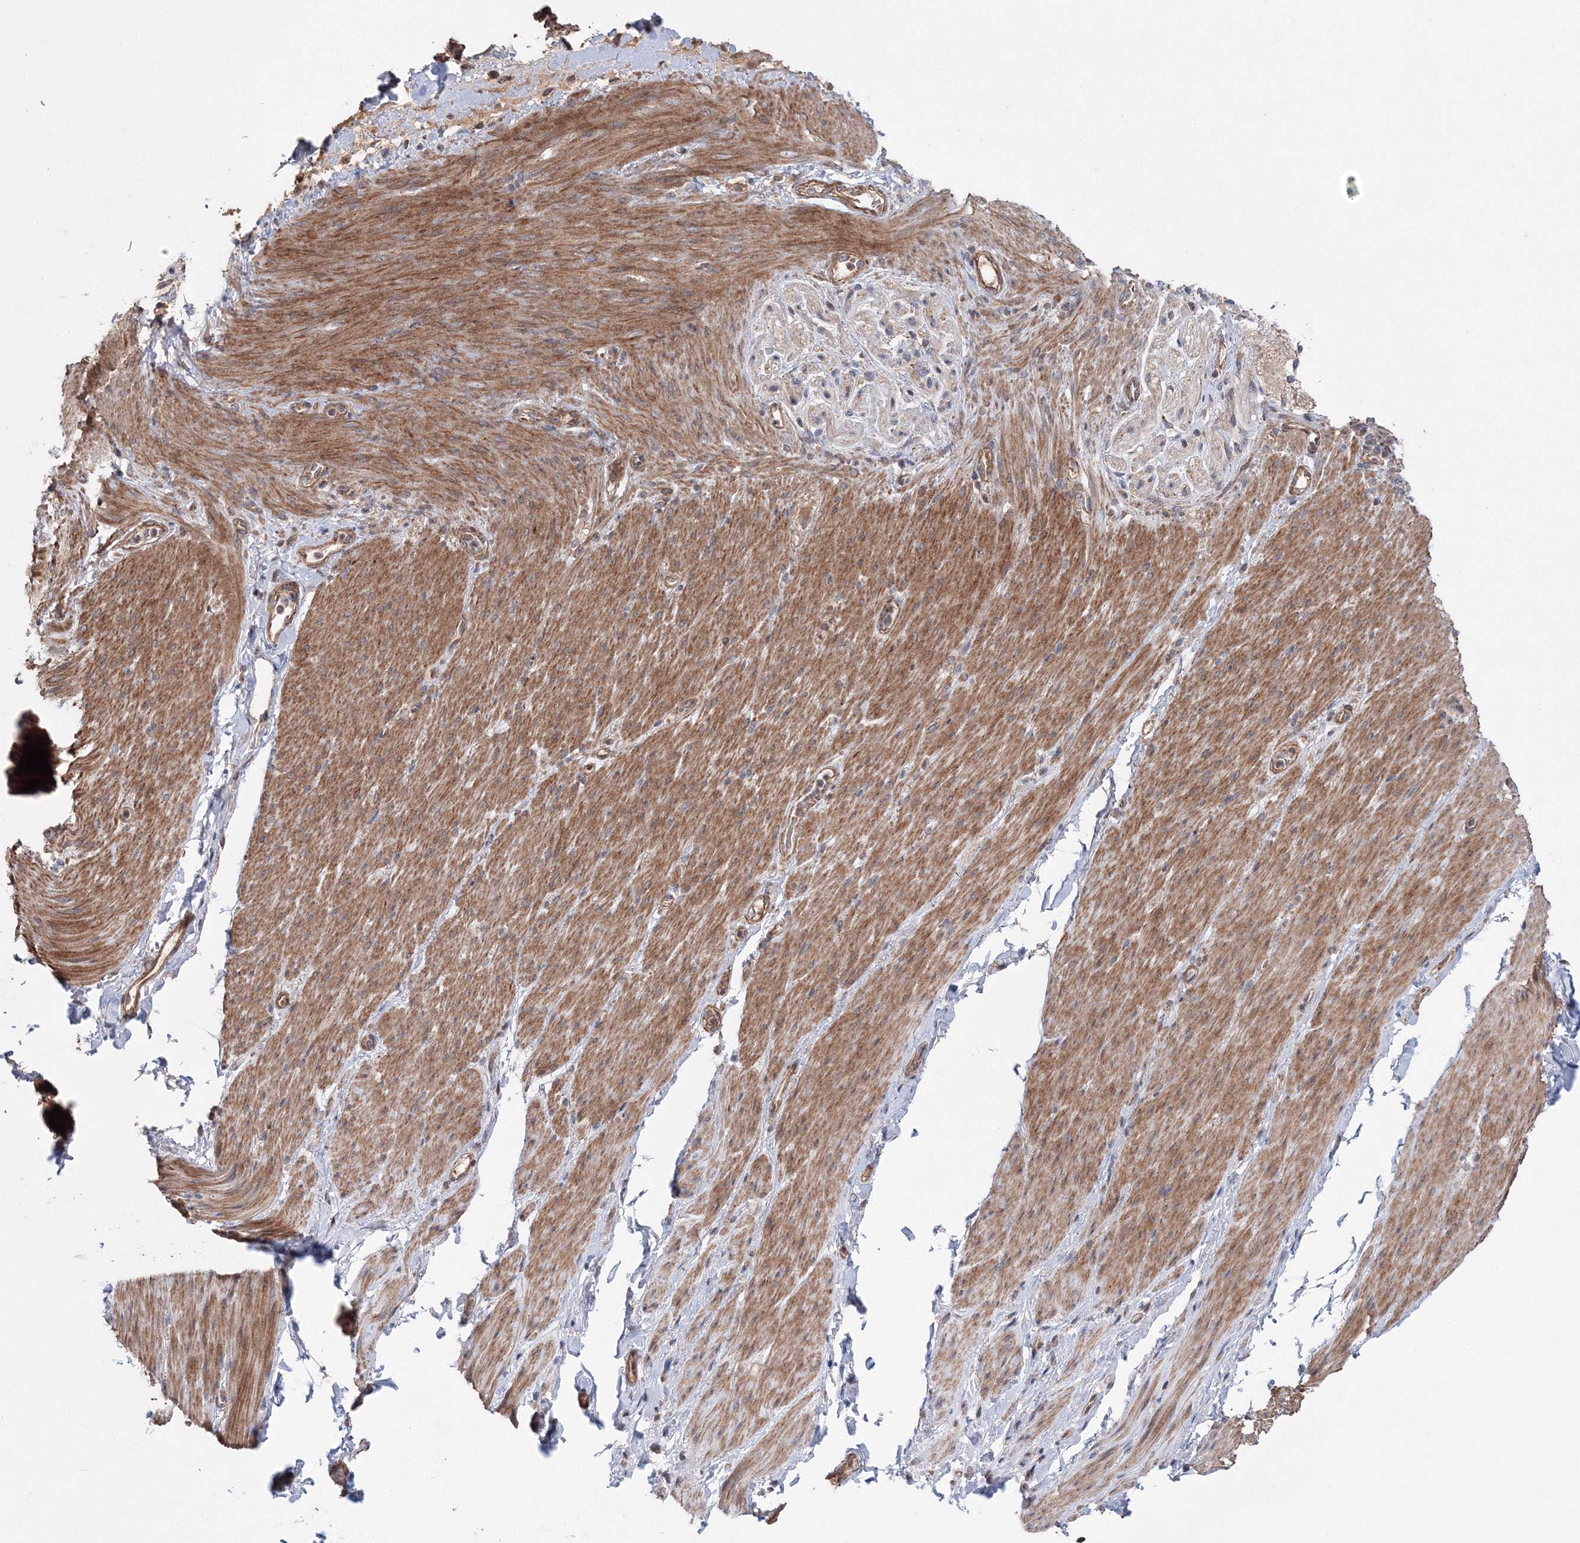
{"staining": {"intensity": "negative", "quantity": "none", "location": "none"}, "tissue": "adipose tissue", "cell_type": "Adipocytes", "image_type": "normal", "snomed": [{"axis": "morphology", "description": "Normal tissue, NOS"}, {"axis": "topography", "description": "Colon"}, {"axis": "topography", "description": "Peripheral nerve tissue"}], "caption": "This is a image of immunohistochemistry staining of unremarkable adipose tissue, which shows no expression in adipocytes. (Stains: DAB immunohistochemistry with hematoxylin counter stain, Microscopy: brightfield microscopy at high magnification).", "gene": "NOA1", "patient": {"sex": "female", "age": 61}}